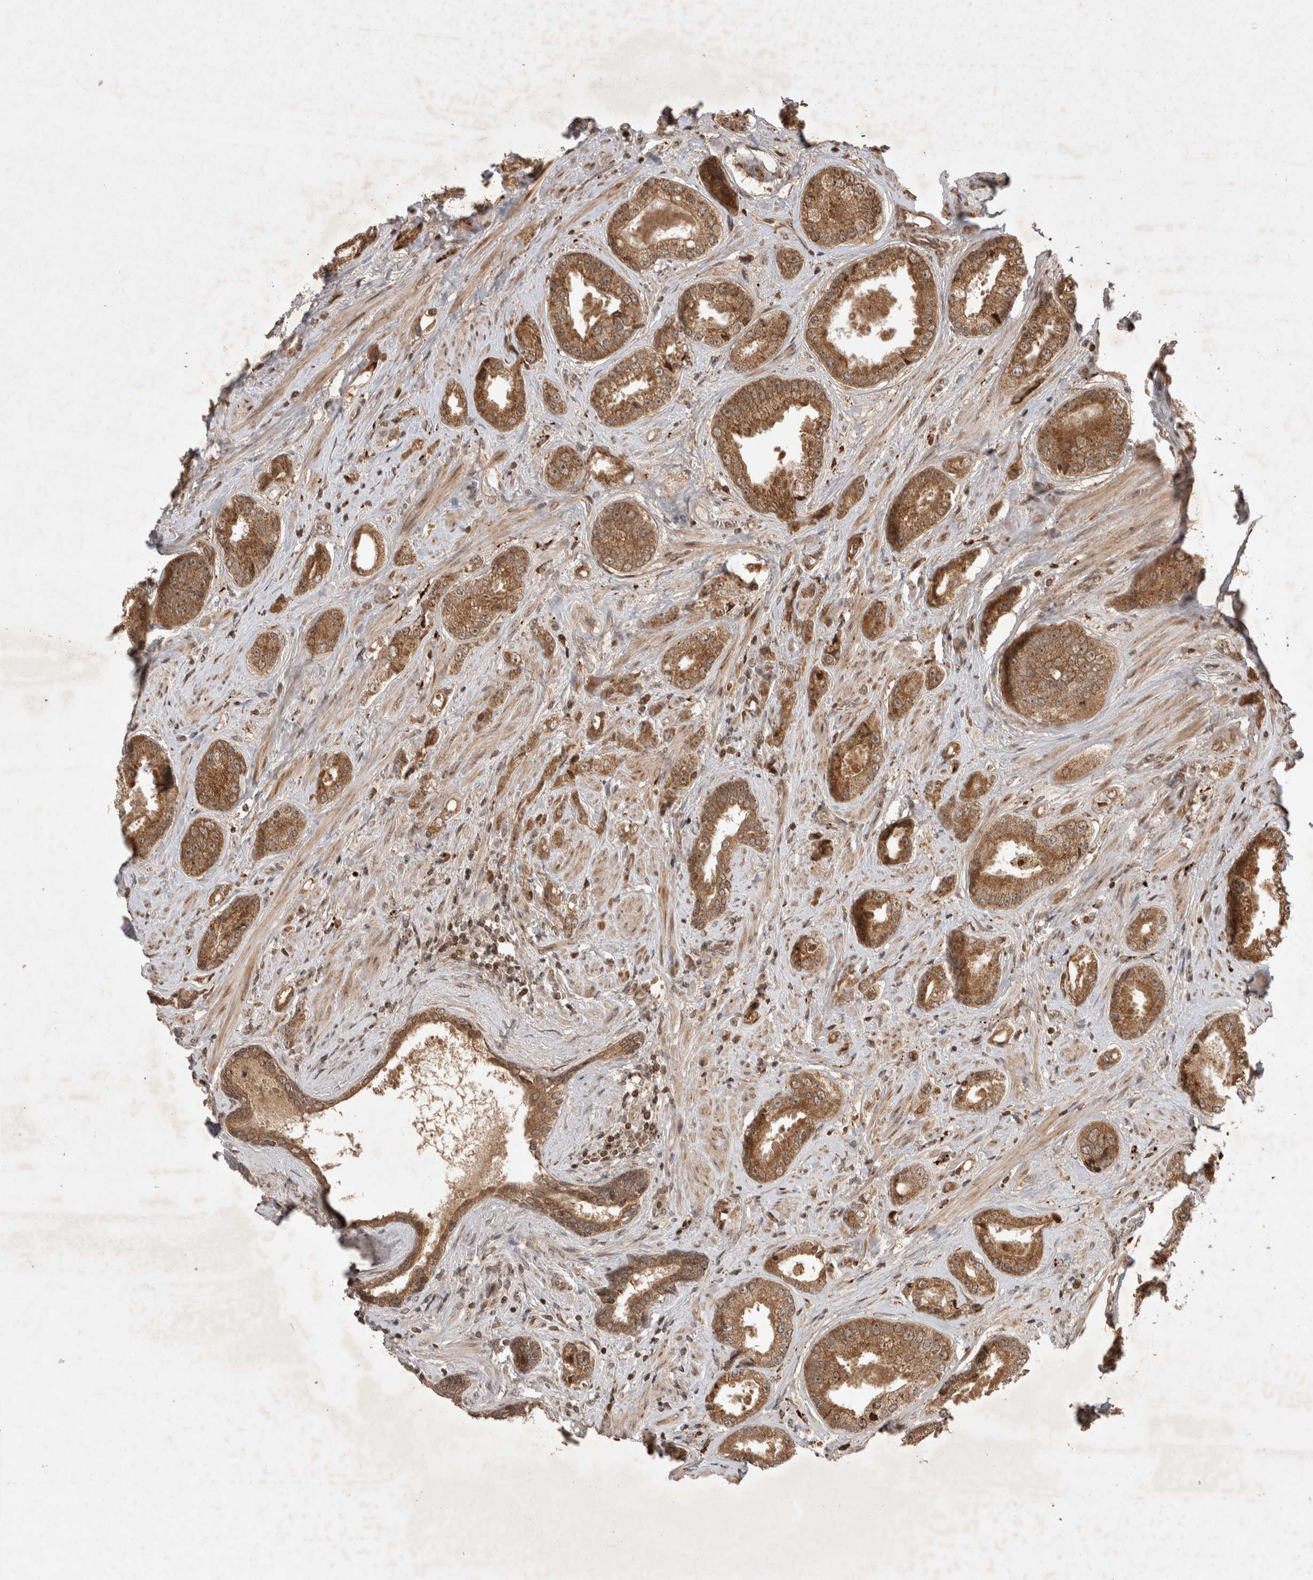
{"staining": {"intensity": "moderate", "quantity": ">75%", "location": "cytoplasmic/membranous"}, "tissue": "prostate cancer", "cell_type": "Tumor cells", "image_type": "cancer", "snomed": [{"axis": "morphology", "description": "Adenocarcinoma, High grade"}, {"axis": "topography", "description": "Prostate"}], "caption": "Human prostate adenocarcinoma (high-grade) stained with a protein marker shows moderate staining in tumor cells.", "gene": "FAM221A", "patient": {"sex": "male", "age": 61}}